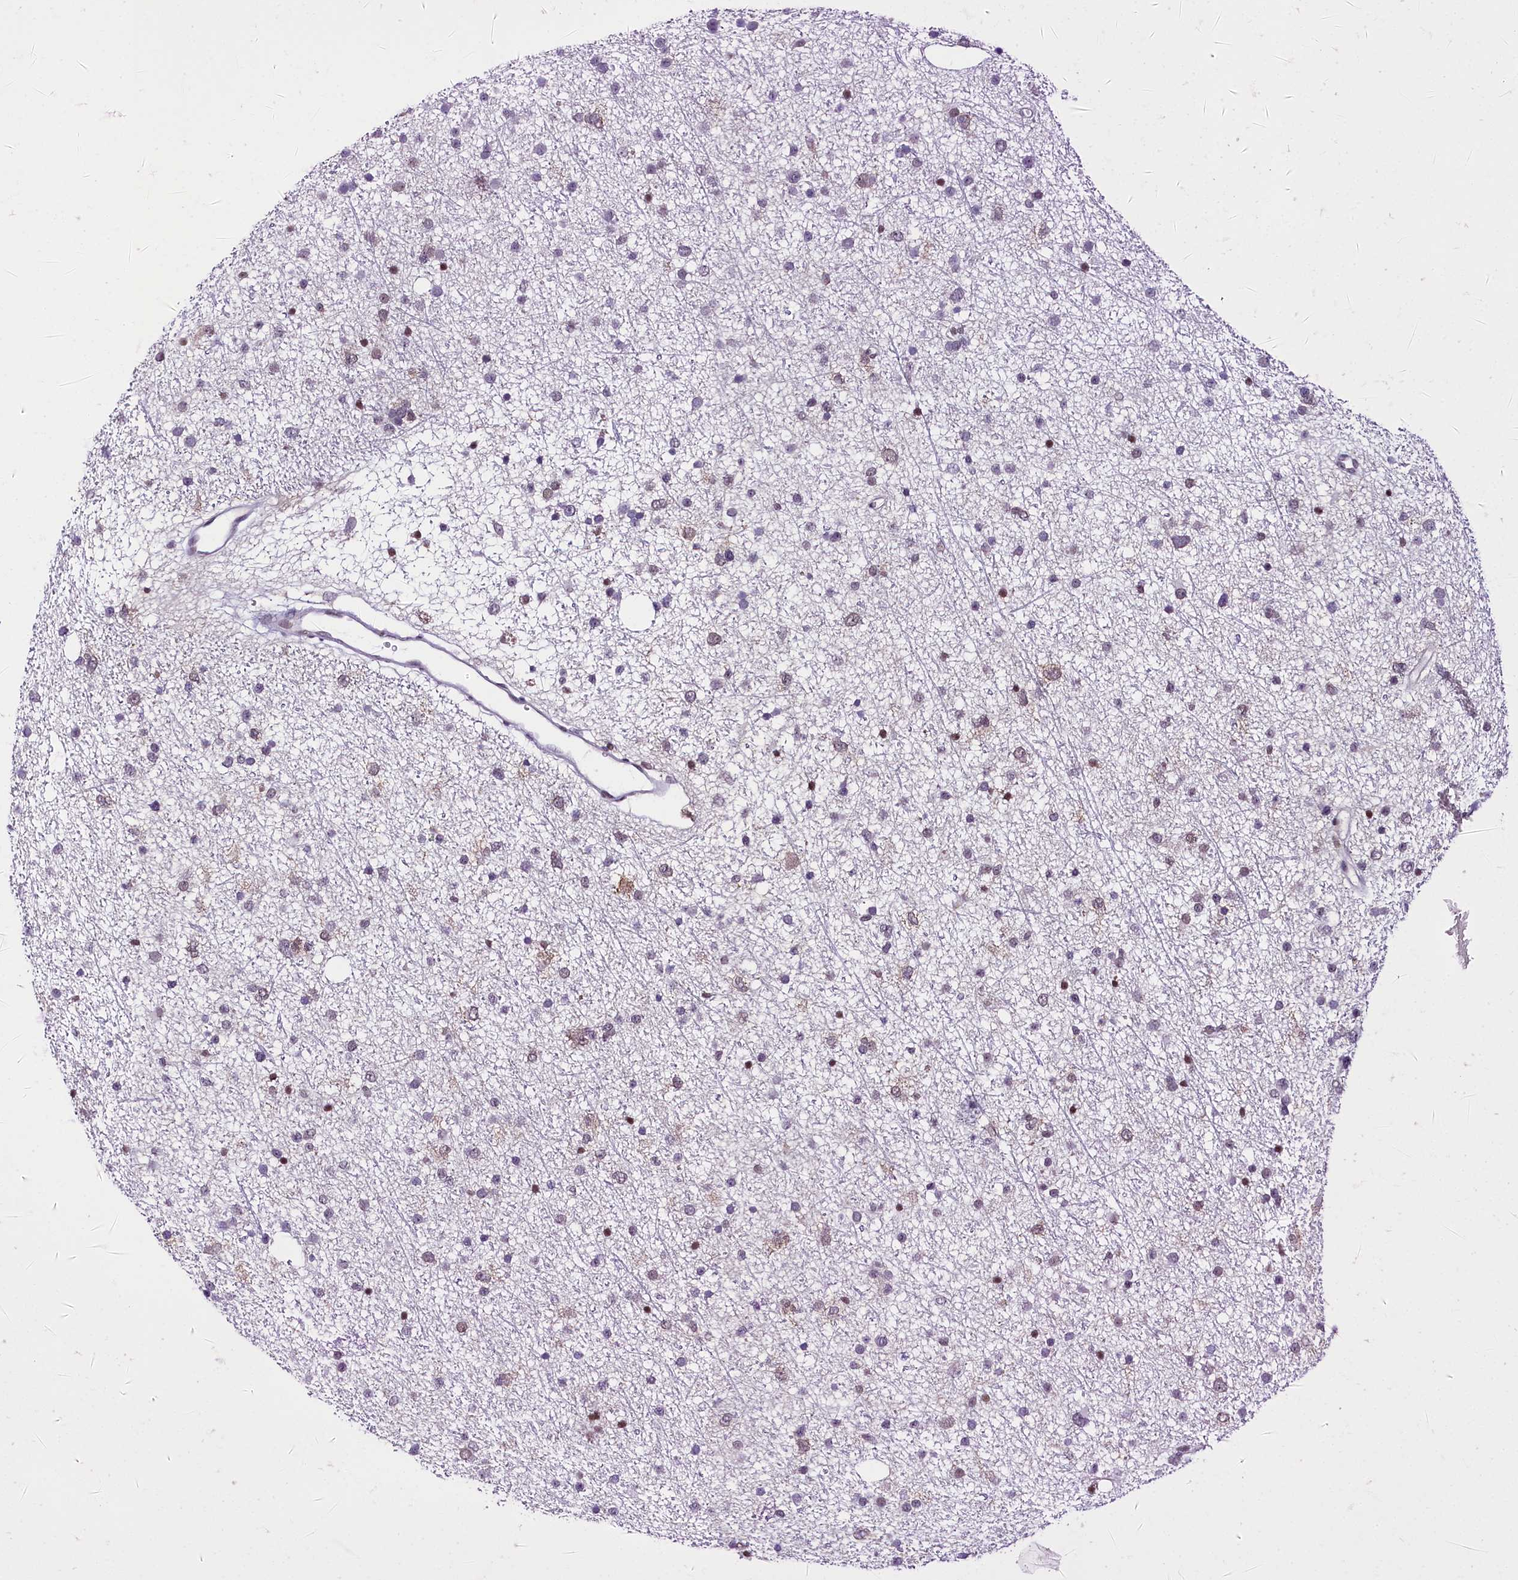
{"staining": {"intensity": "weak", "quantity": "25%-75%", "location": "nuclear"}, "tissue": "glioma", "cell_type": "Tumor cells", "image_type": "cancer", "snomed": [{"axis": "morphology", "description": "Glioma, malignant, Low grade"}, {"axis": "topography", "description": "Cerebral cortex"}], "caption": "Immunohistochemical staining of glioma shows low levels of weak nuclear positivity in approximately 25%-75% of tumor cells.", "gene": "SCAF11", "patient": {"sex": "female", "age": 39}}